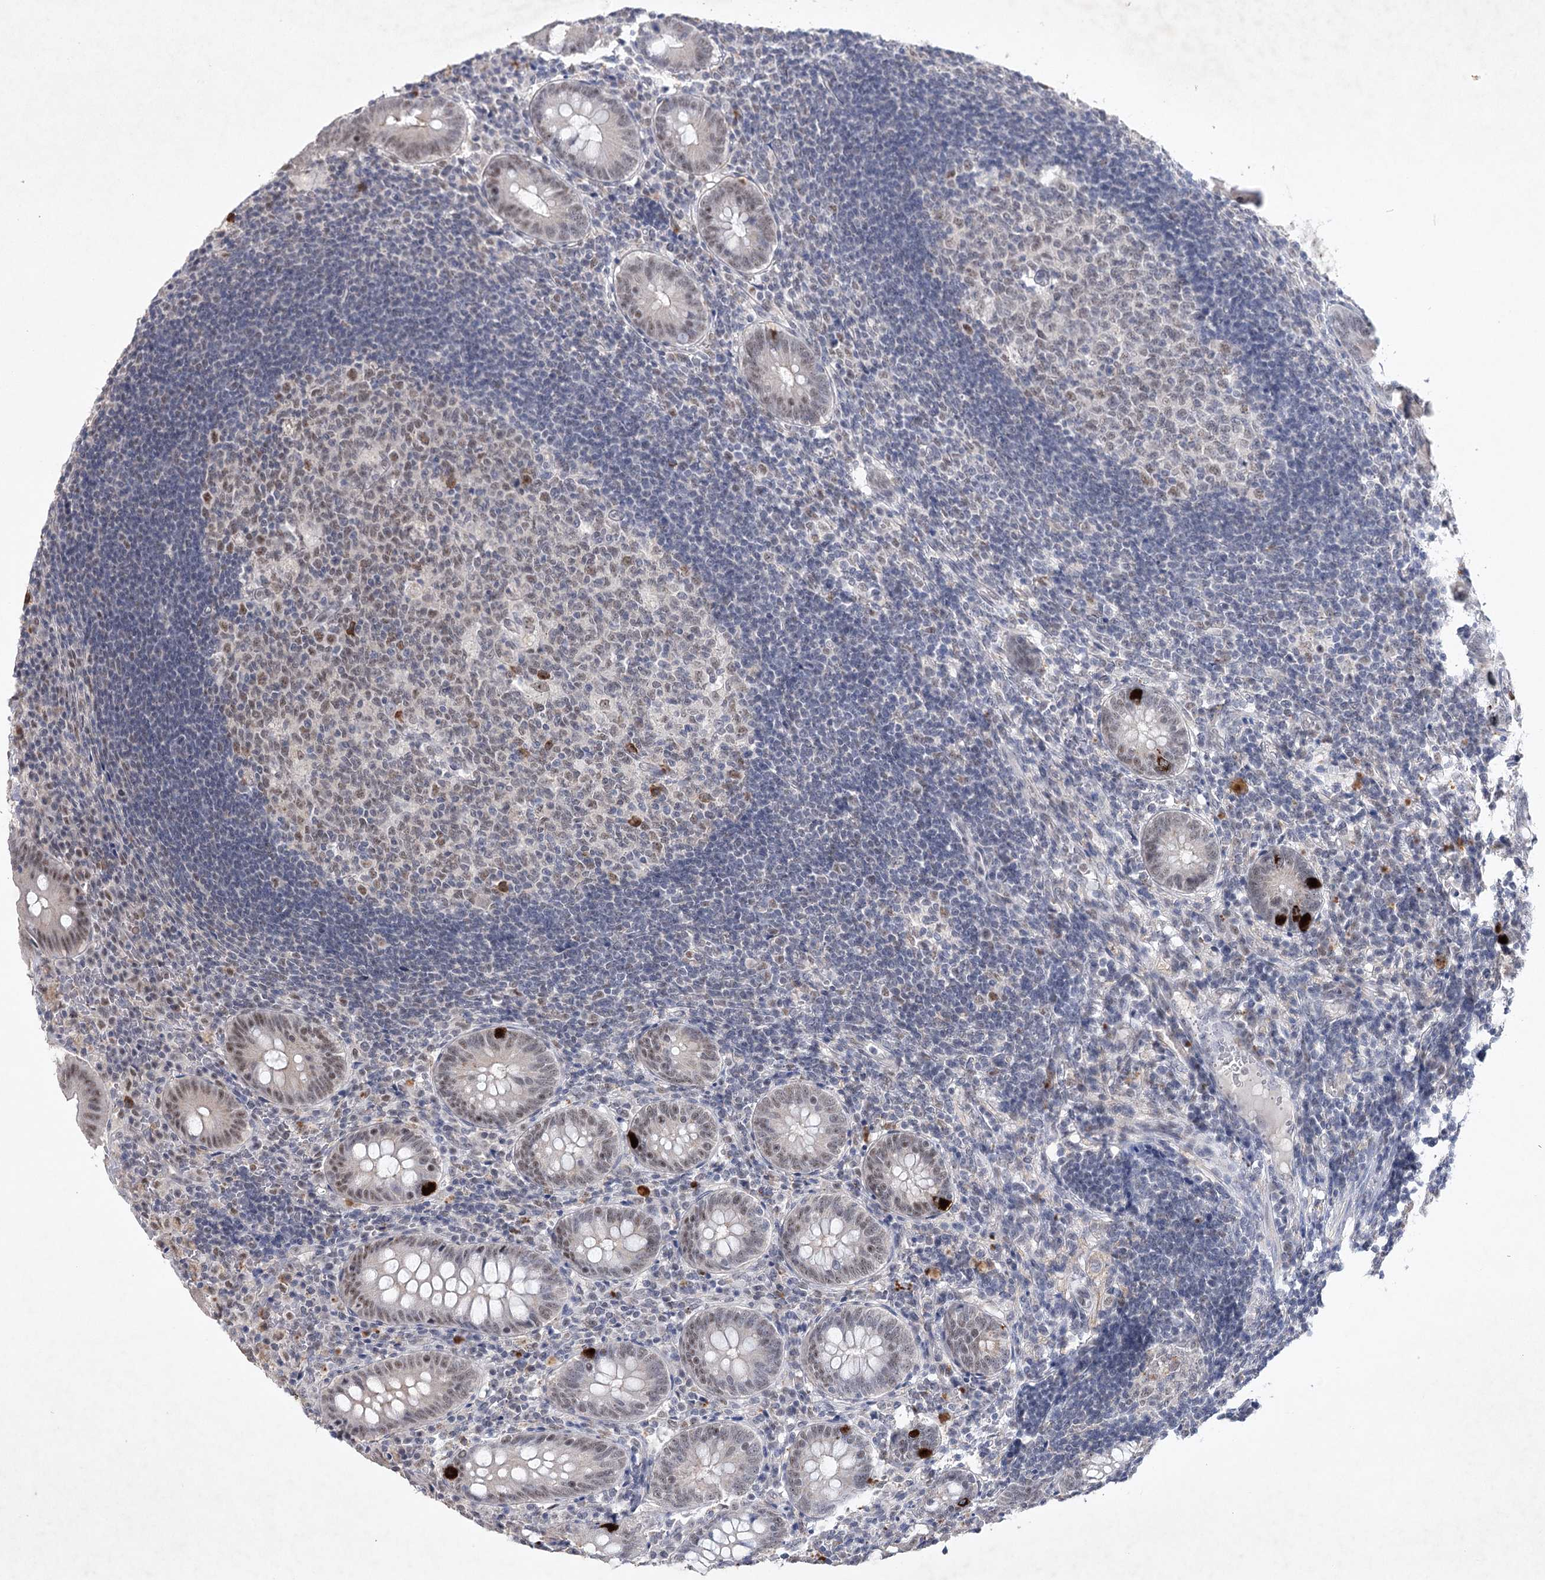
{"staining": {"intensity": "moderate", "quantity": "<25%", "location": "nuclear"}, "tissue": "appendix", "cell_type": "Glandular cells", "image_type": "normal", "snomed": [{"axis": "morphology", "description": "Normal tissue, NOS"}, {"axis": "topography", "description": "Appendix"}], "caption": "Immunohistochemical staining of normal human appendix shows moderate nuclear protein staining in approximately <25% of glandular cells. (brown staining indicates protein expression, while blue staining denotes nuclei).", "gene": "ENSG00000275740", "patient": {"sex": "female", "age": 54}}